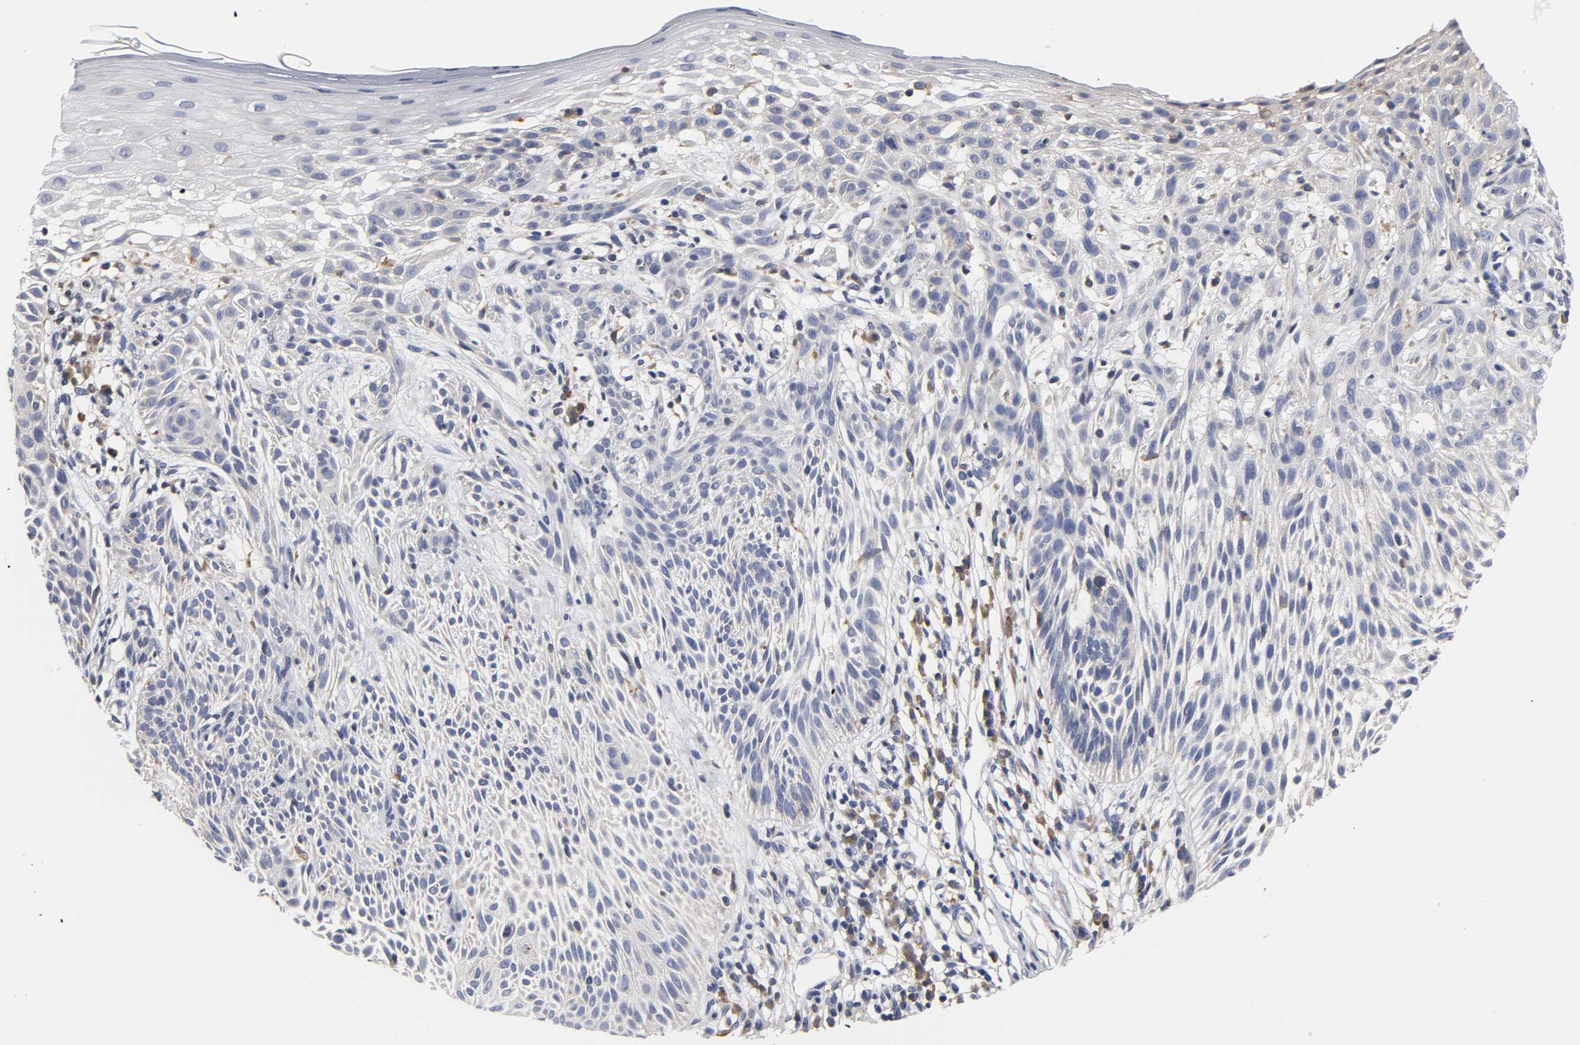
{"staining": {"intensity": "negative", "quantity": "none", "location": "none"}, "tissue": "skin cancer", "cell_type": "Tumor cells", "image_type": "cancer", "snomed": [{"axis": "morphology", "description": "Normal tissue, NOS"}, {"axis": "morphology", "description": "Basal cell carcinoma"}, {"axis": "topography", "description": "Skin"}], "caption": "The micrograph shows no significant expression in tumor cells of skin cancer.", "gene": "HCK", "patient": {"sex": "female", "age": 69}}